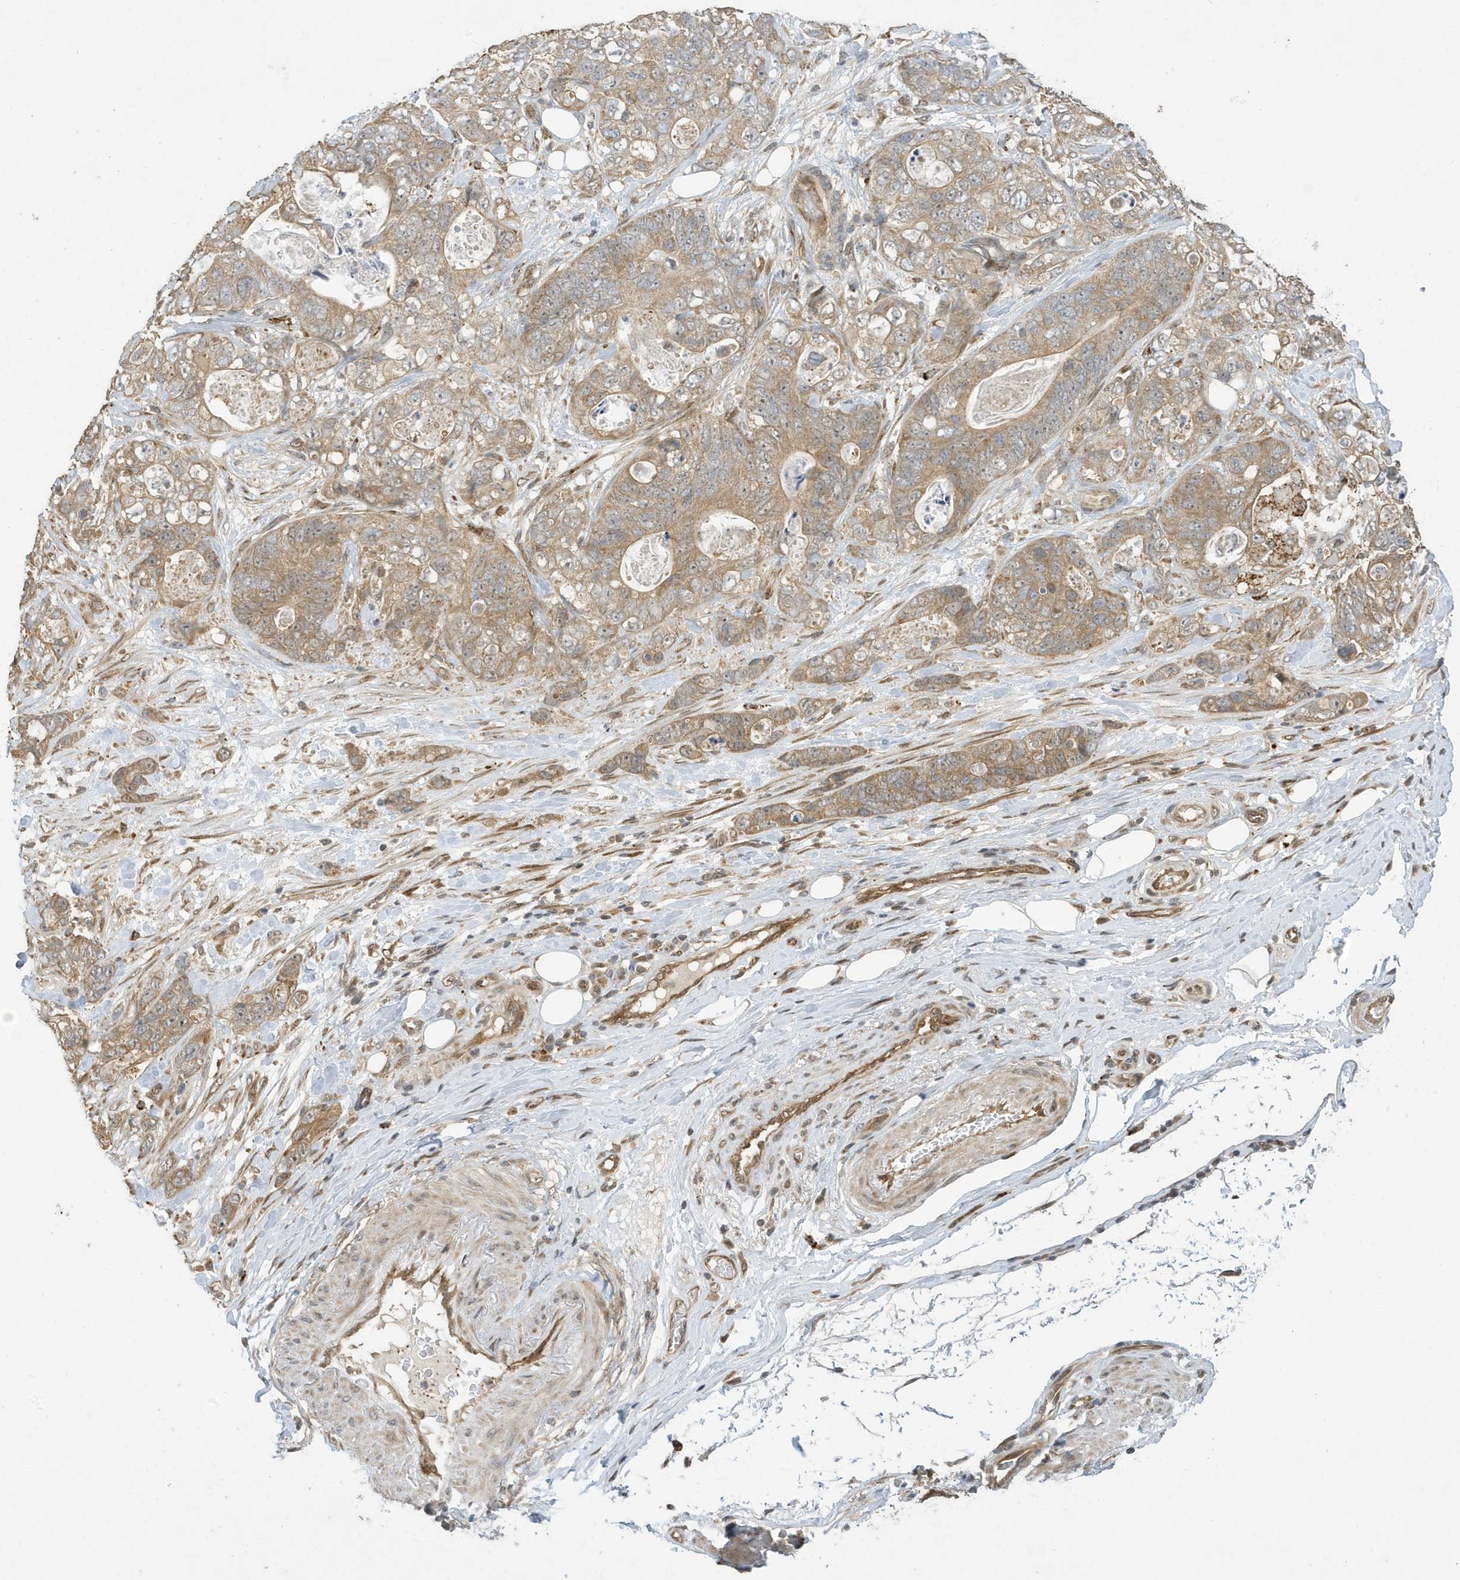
{"staining": {"intensity": "weak", "quantity": ">75%", "location": "cytoplasmic/membranous"}, "tissue": "stomach cancer", "cell_type": "Tumor cells", "image_type": "cancer", "snomed": [{"axis": "morphology", "description": "Normal tissue, NOS"}, {"axis": "morphology", "description": "Adenocarcinoma, NOS"}, {"axis": "topography", "description": "Stomach"}], "caption": "IHC photomicrograph of neoplastic tissue: human stomach cancer (adenocarcinoma) stained using immunohistochemistry (IHC) displays low levels of weak protein expression localized specifically in the cytoplasmic/membranous of tumor cells, appearing as a cytoplasmic/membranous brown color.", "gene": "NCOA7", "patient": {"sex": "female", "age": 89}}